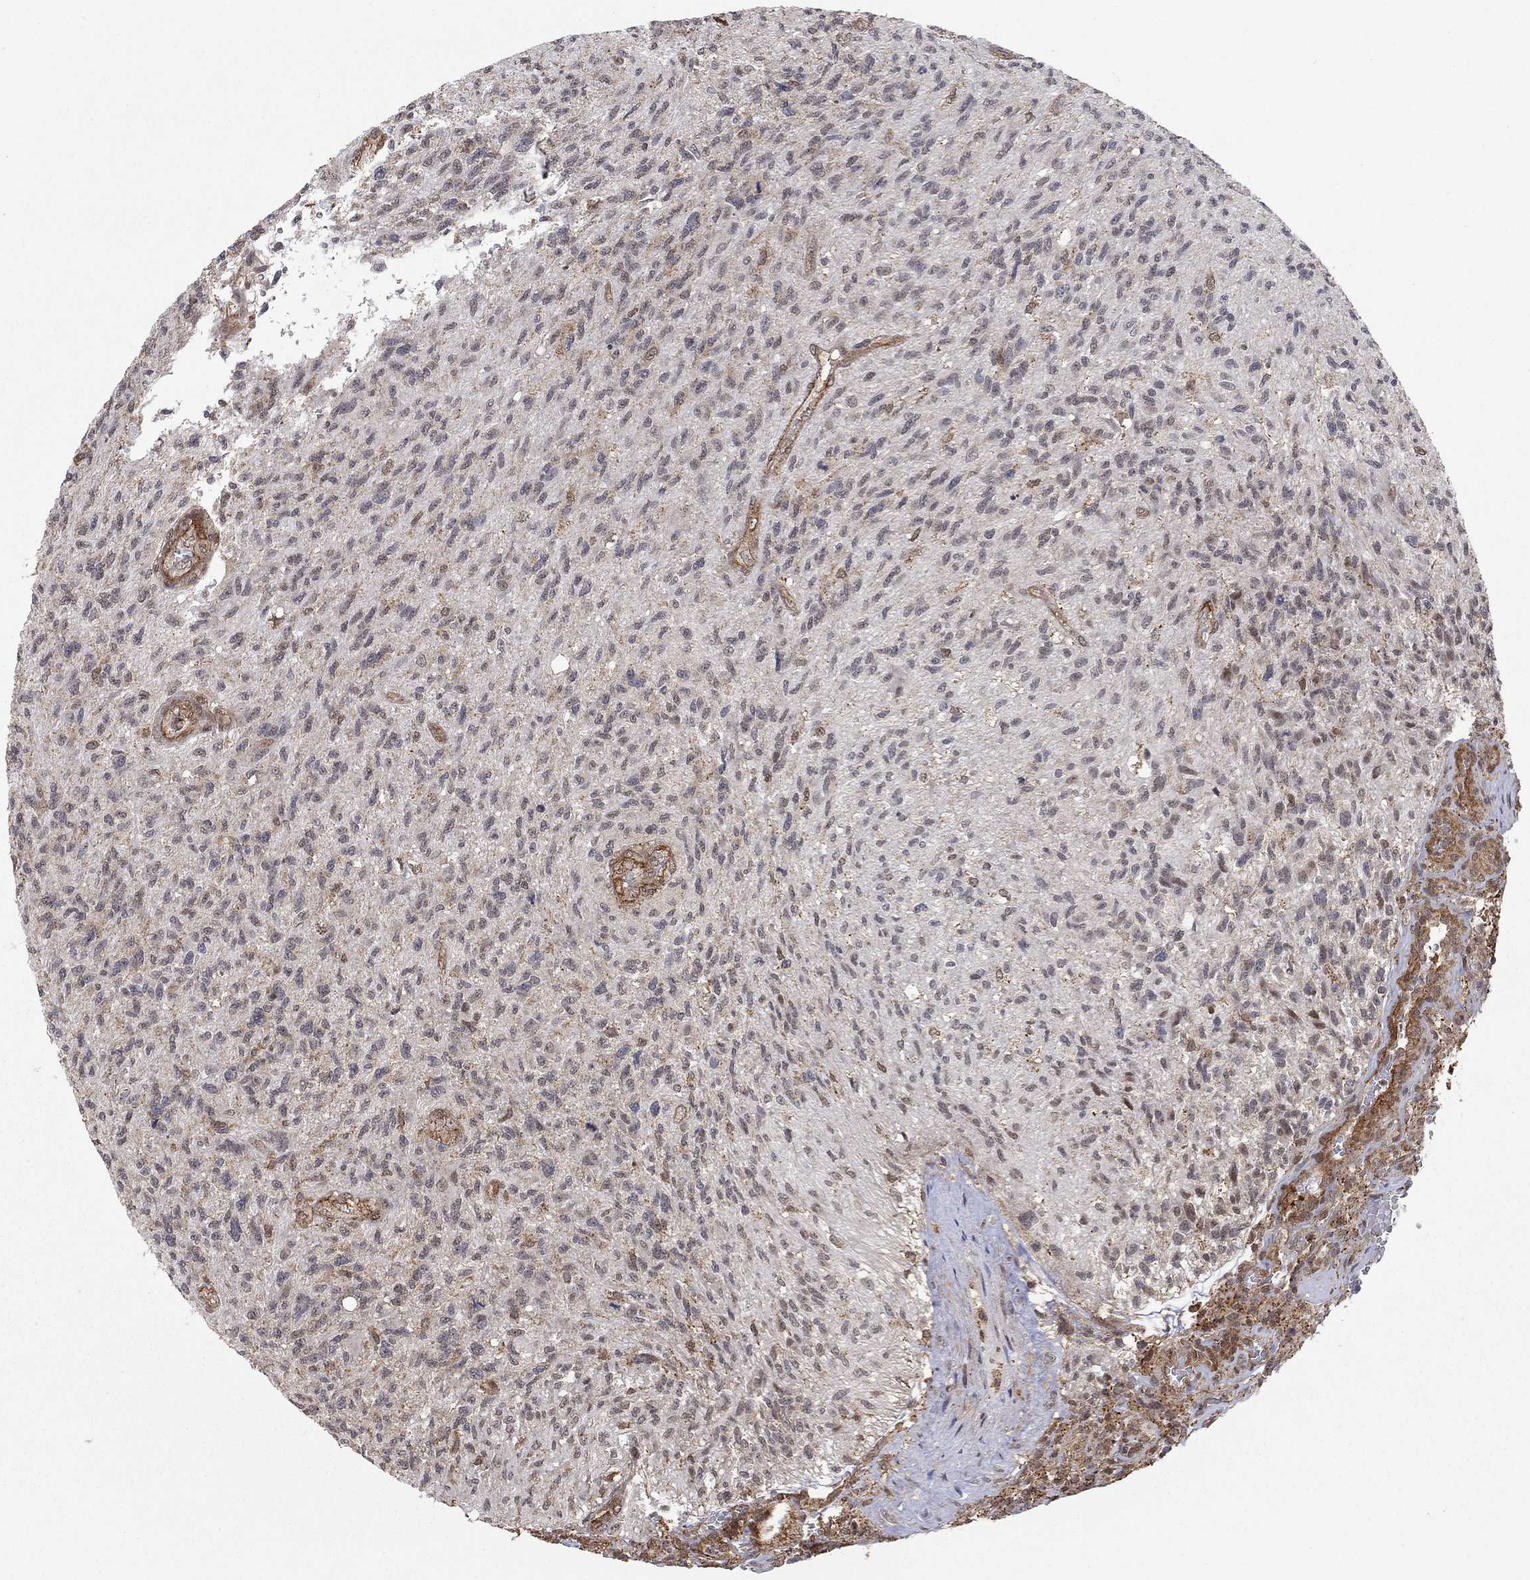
{"staining": {"intensity": "negative", "quantity": "none", "location": "none"}, "tissue": "glioma", "cell_type": "Tumor cells", "image_type": "cancer", "snomed": [{"axis": "morphology", "description": "Glioma, malignant, High grade"}, {"axis": "topography", "description": "Brain"}], "caption": "Immunohistochemistry of glioma displays no expression in tumor cells.", "gene": "TDP1", "patient": {"sex": "male", "age": 56}}